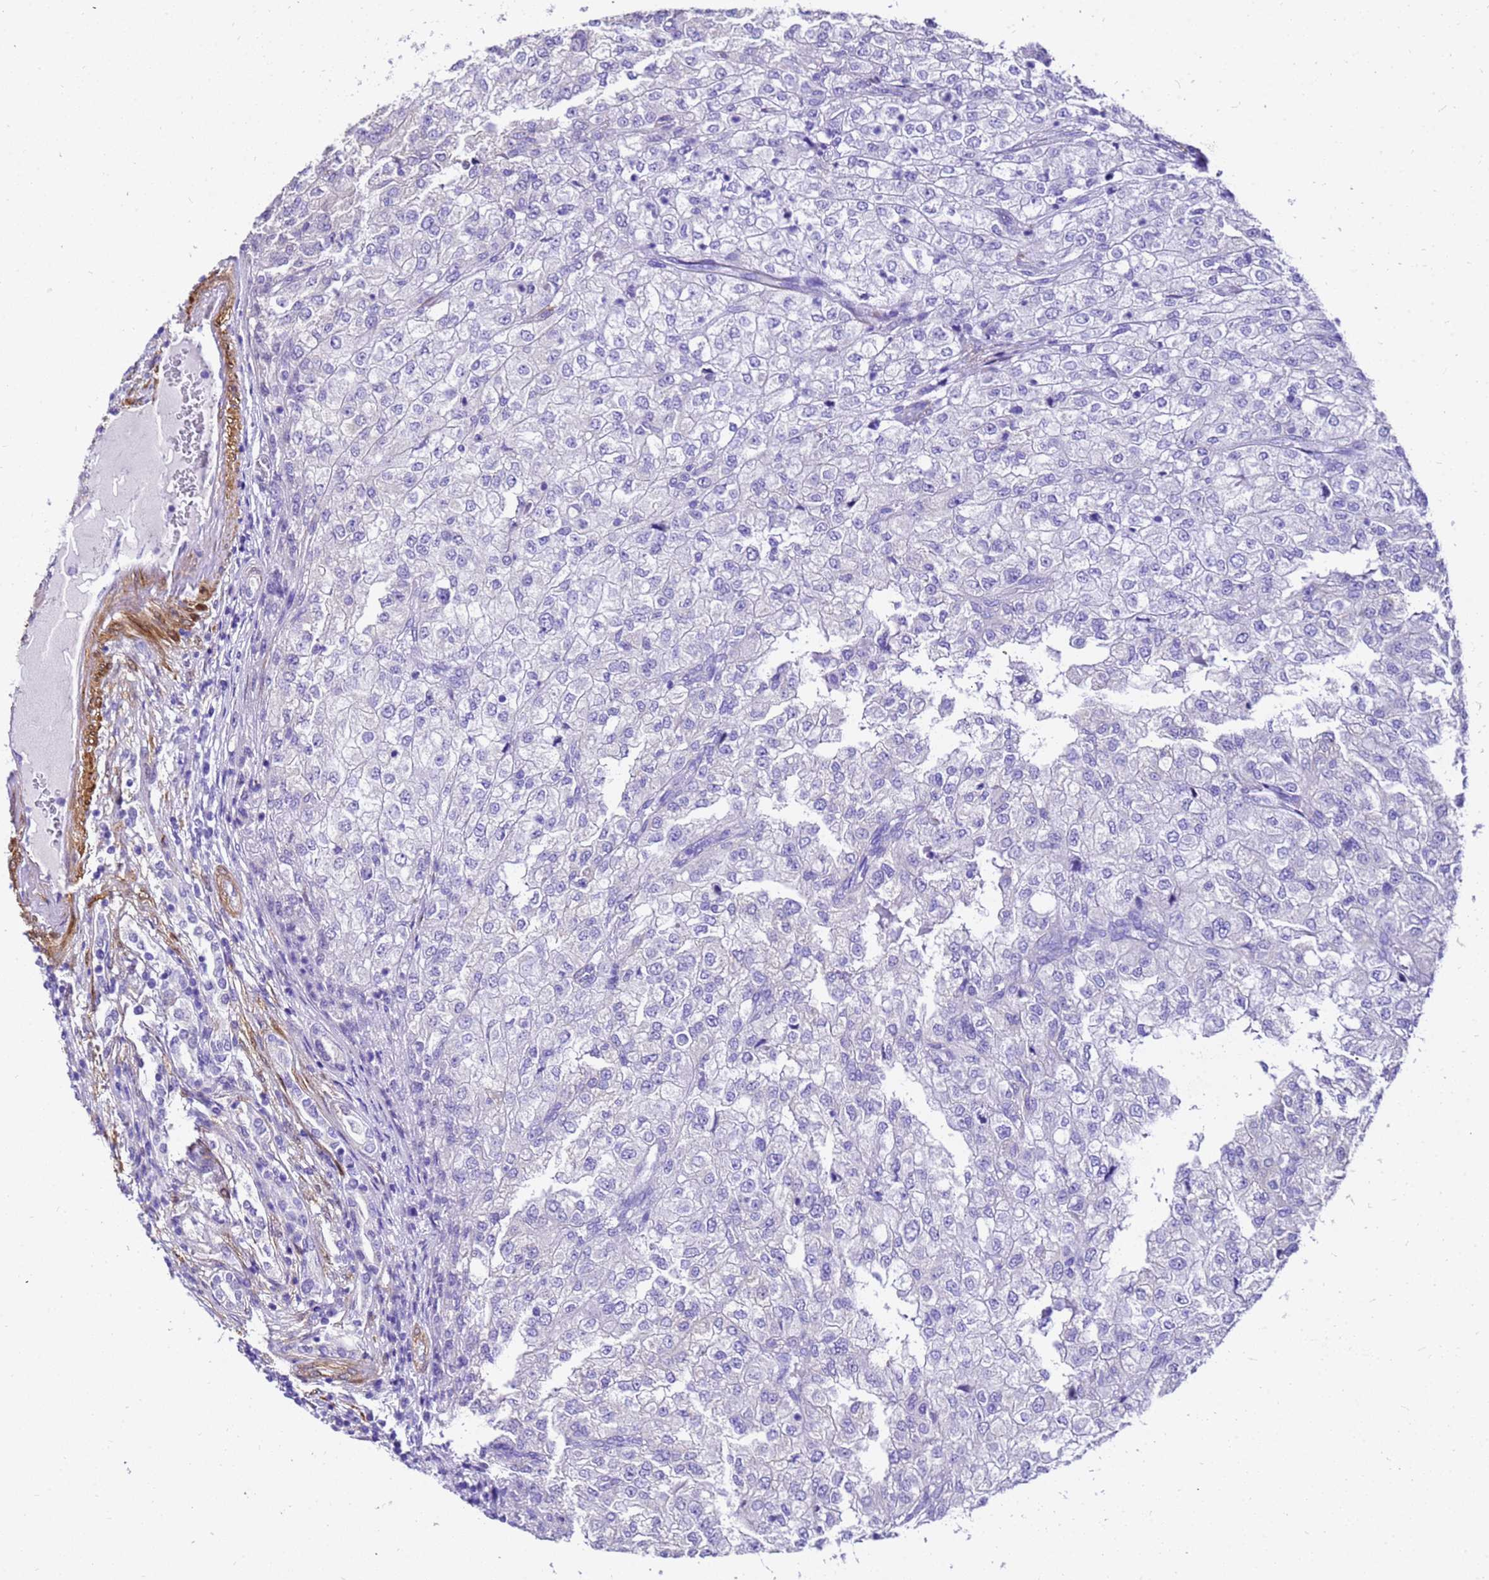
{"staining": {"intensity": "negative", "quantity": "none", "location": "none"}, "tissue": "renal cancer", "cell_type": "Tumor cells", "image_type": "cancer", "snomed": [{"axis": "morphology", "description": "Adenocarcinoma, NOS"}, {"axis": "topography", "description": "Kidney"}], "caption": "Immunohistochemistry micrograph of neoplastic tissue: renal adenocarcinoma stained with DAB (3,3'-diaminobenzidine) reveals no significant protein expression in tumor cells. Nuclei are stained in blue.", "gene": "HSPB6", "patient": {"sex": "female", "age": 54}}